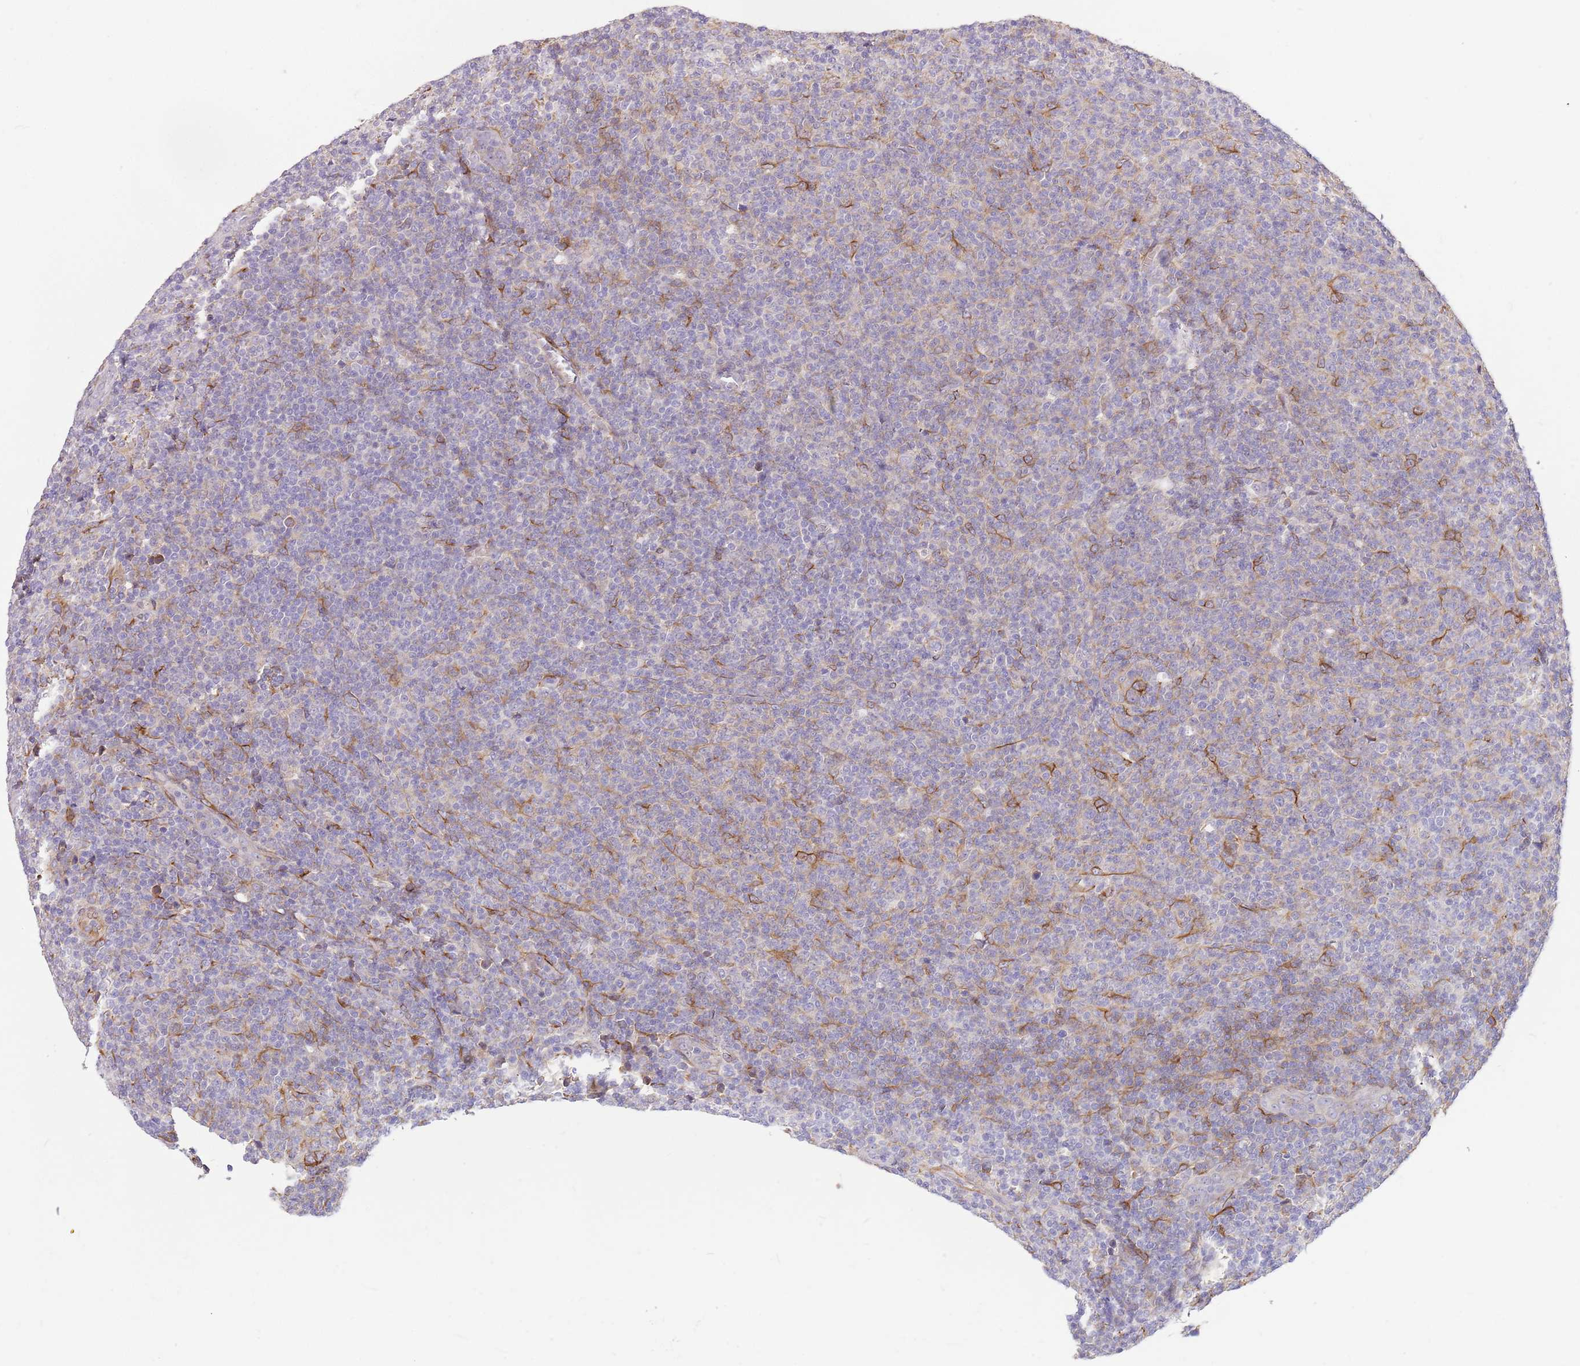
{"staining": {"intensity": "negative", "quantity": "none", "location": "none"}, "tissue": "lymphoma", "cell_type": "Tumor cells", "image_type": "cancer", "snomed": [{"axis": "morphology", "description": "Malignant lymphoma, non-Hodgkin's type, Low grade"}, {"axis": "topography", "description": "Lymph node"}], "caption": "Low-grade malignant lymphoma, non-Hodgkin's type was stained to show a protein in brown. There is no significant staining in tumor cells. The staining is performed using DAB brown chromogen with nuclei counter-stained in using hematoxylin.", "gene": "RFK", "patient": {"sex": "male", "age": 66}}